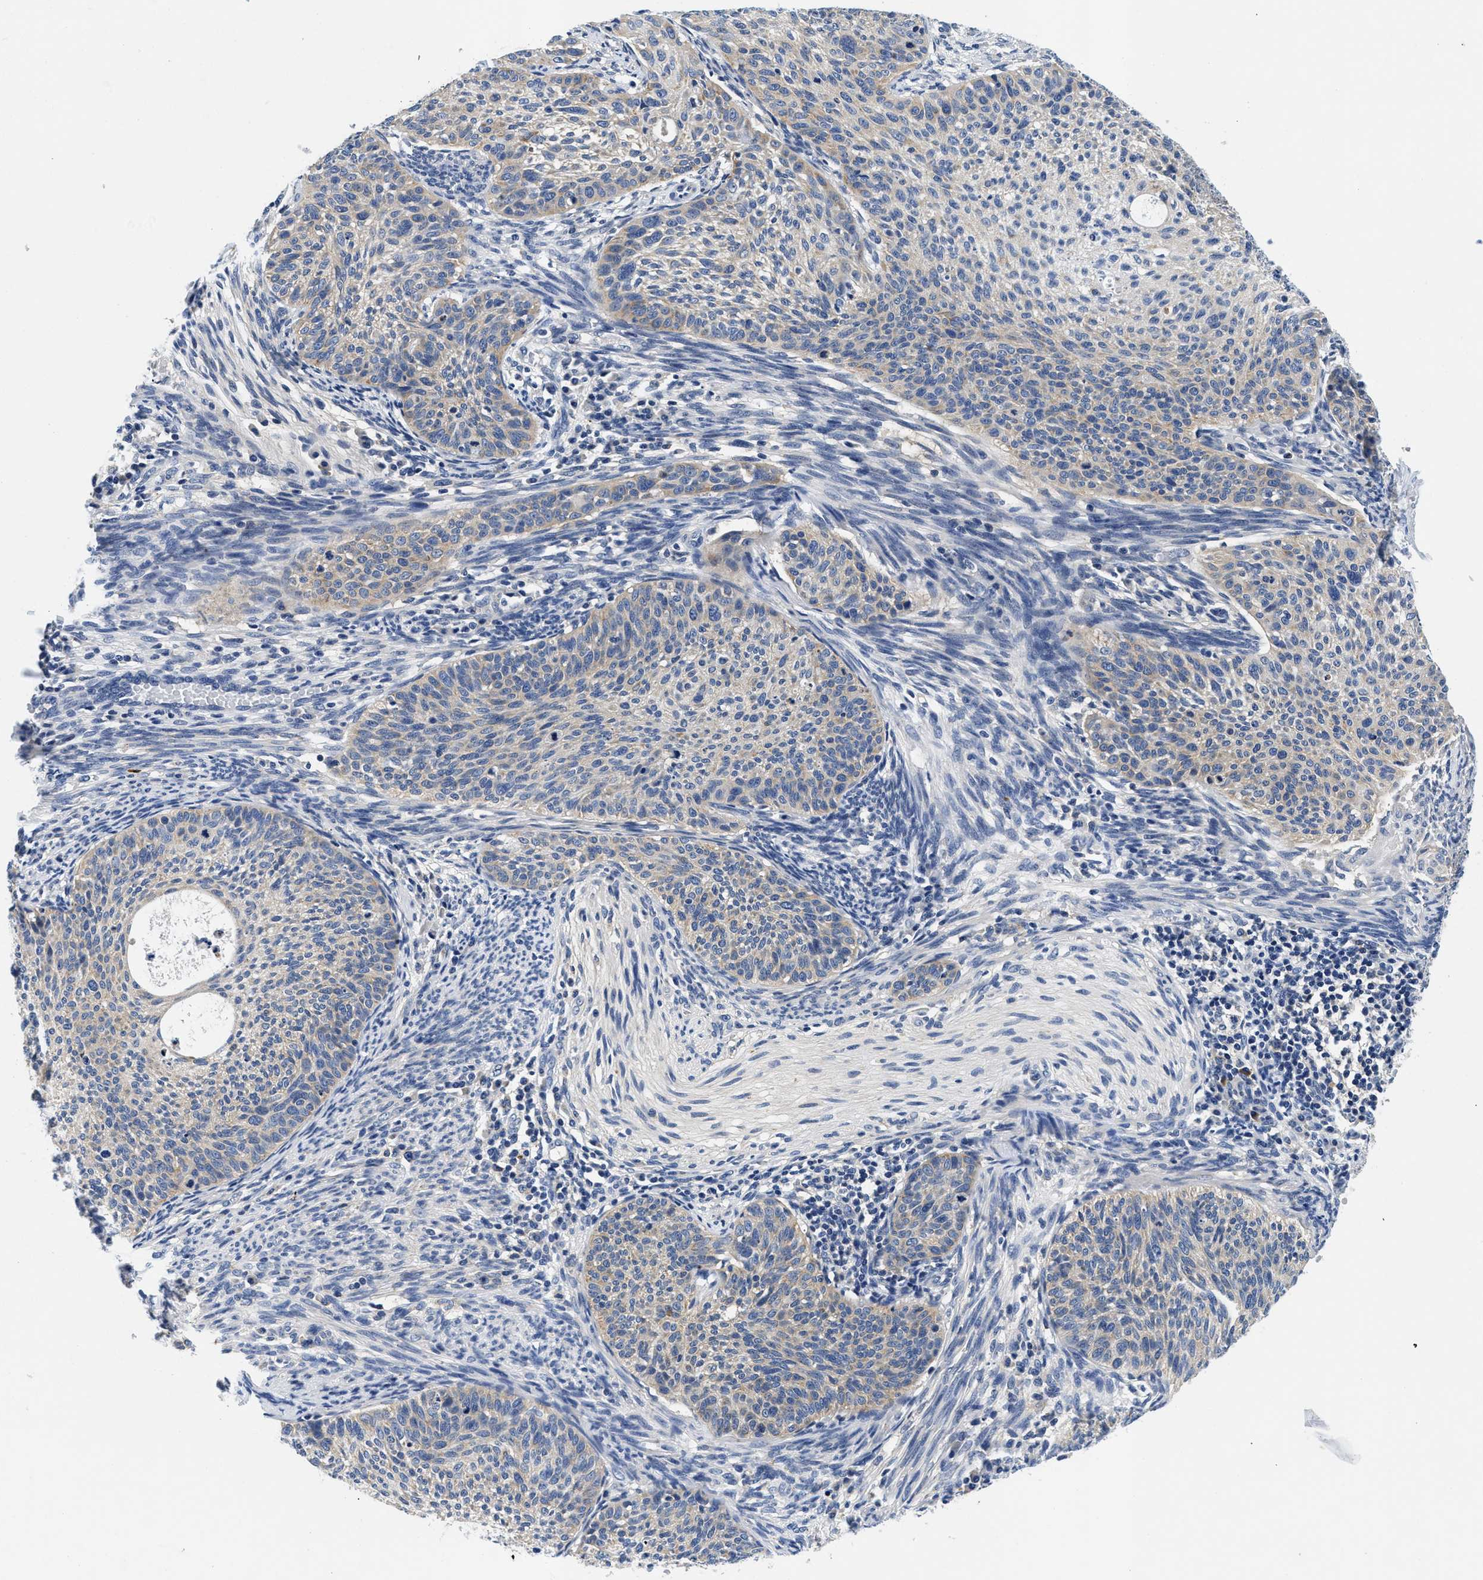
{"staining": {"intensity": "weak", "quantity": "<25%", "location": "cytoplasmic/membranous"}, "tissue": "cervical cancer", "cell_type": "Tumor cells", "image_type": "cancer", "snomed": [{"axis": "morphology", "description": "Squamous cell carcinoma, NOS"}, {"axis": "topography", "description": "Cervix"}], "caption": "The histopathology image shows no staining of tumor cells in squamous cell carcinoma (cervical).", "gene": "MEA1", "patient": {"sex": "female", "age": 70}}